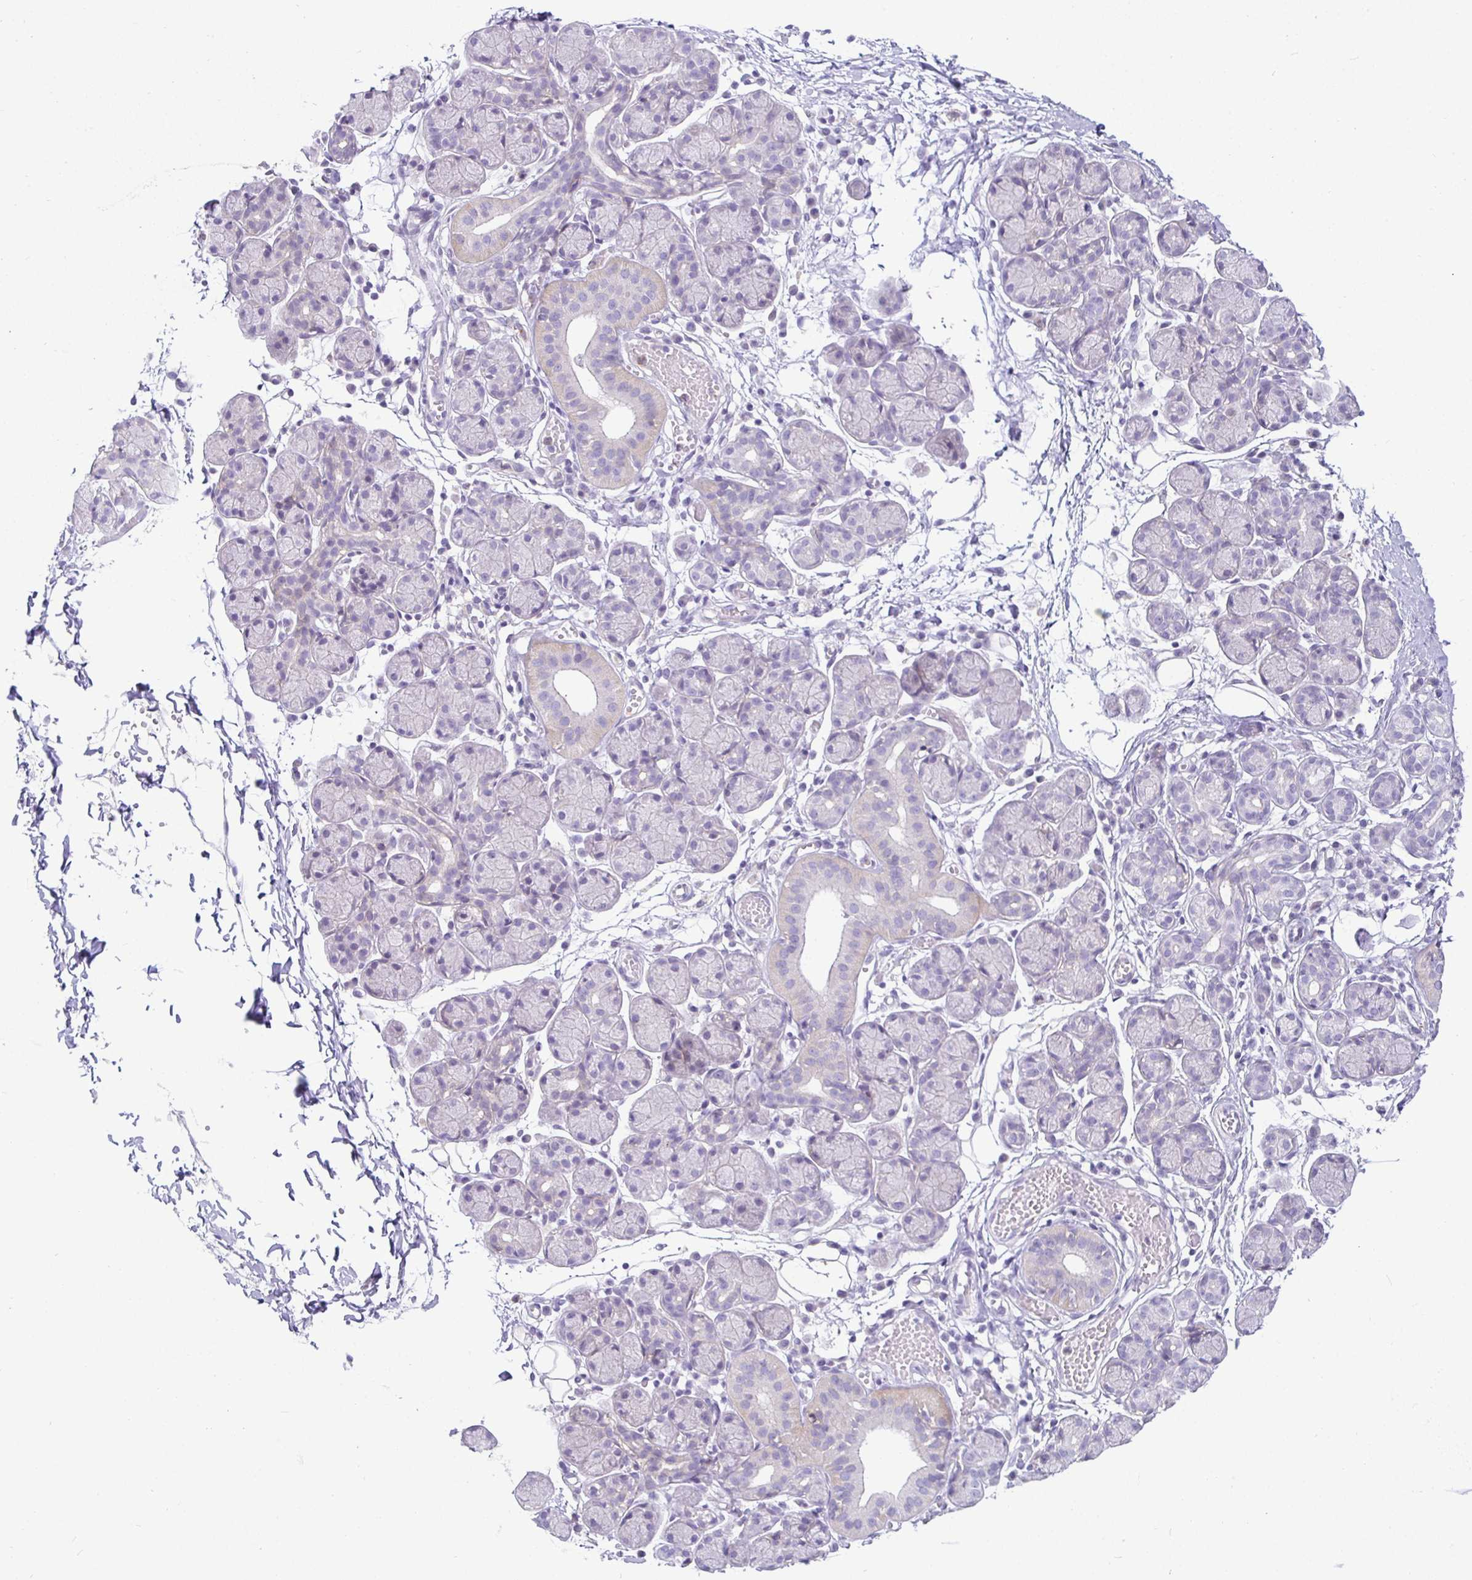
{"staining": {"intensity": "negative", "quantity": "none", "location": "none"}, "tissue": "salivary gland", "cell_type": "Glandular cells", "image_type": "normal", "snomed": [{"axis": "morphology", "description": "Normal tissue, NOS"}, {"axis": "morphology", "description": "Inflammation, NOS"}, {"axis": "topography", "description": "Lymph node"}, {"axis": "topography", "description": "Salivary gland"}], "caption": "DAB immunohistochemical staining of unremarkable human salivary gland shows no significant expression in glandular cells.", "gene": "SIRPA", "patient": {"sex": "male", "age": 3}}